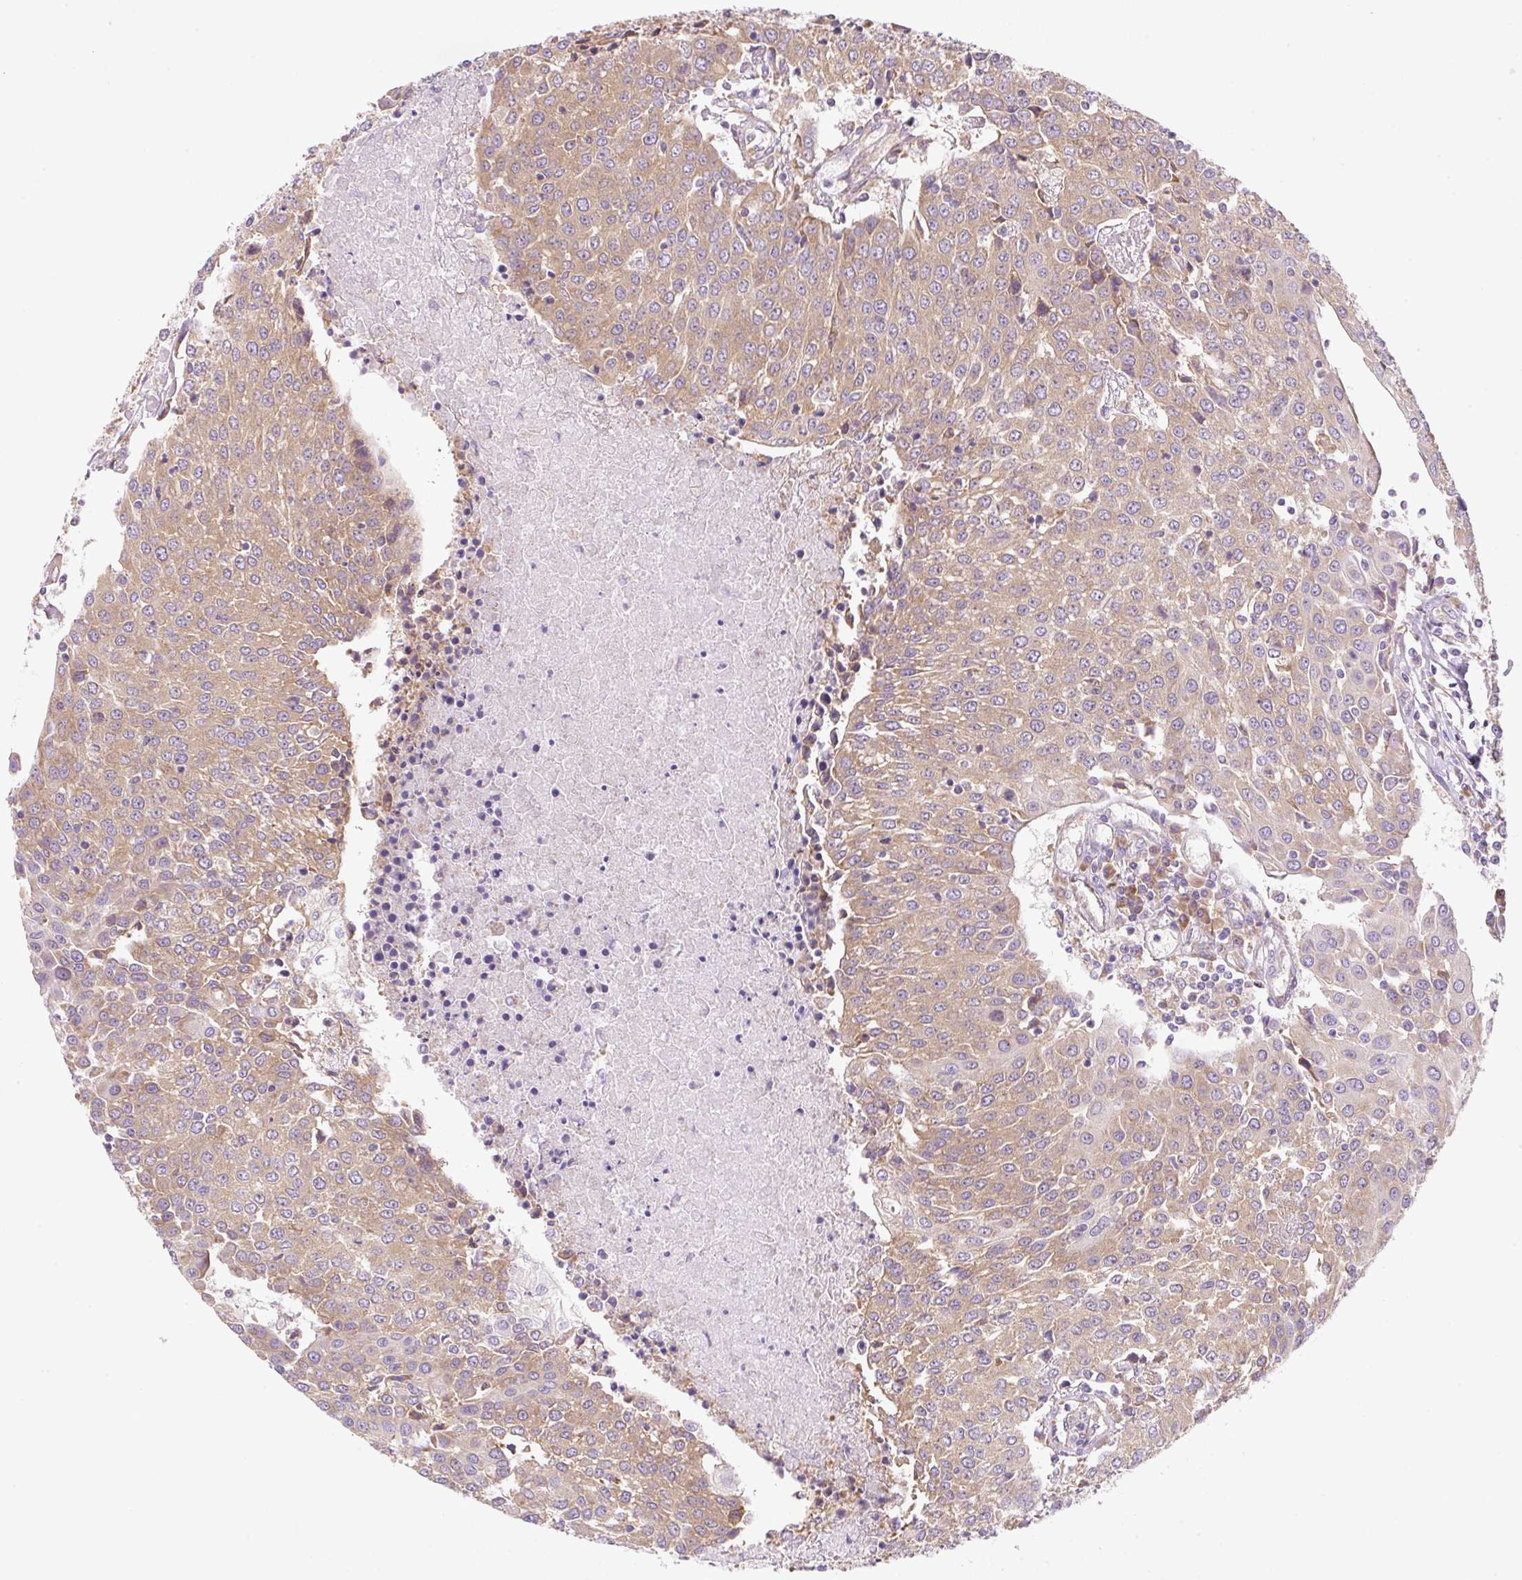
{"staining": {"intensity": "moderate", "quantity": ">75%", "location": "cytoplasmic/membranous"}, "tissue": "urothelial cancer", "cell_type": "Tumor cells", "image_type": "cancer", "snomed": [{"axis": "morphology", "description": "Urothelial carcinoma, High grade"}, {"axis": "topography", "description": "Urinary bladder"}], "caption": "Protein staining of urothelial carcinoma (high-grade) tissue exhibits moderate cytoplasmic/membranous staining in about >75% of tumor cells.", "gene": "RPL18A", "patient": {"sex": "female", "age": 85}}